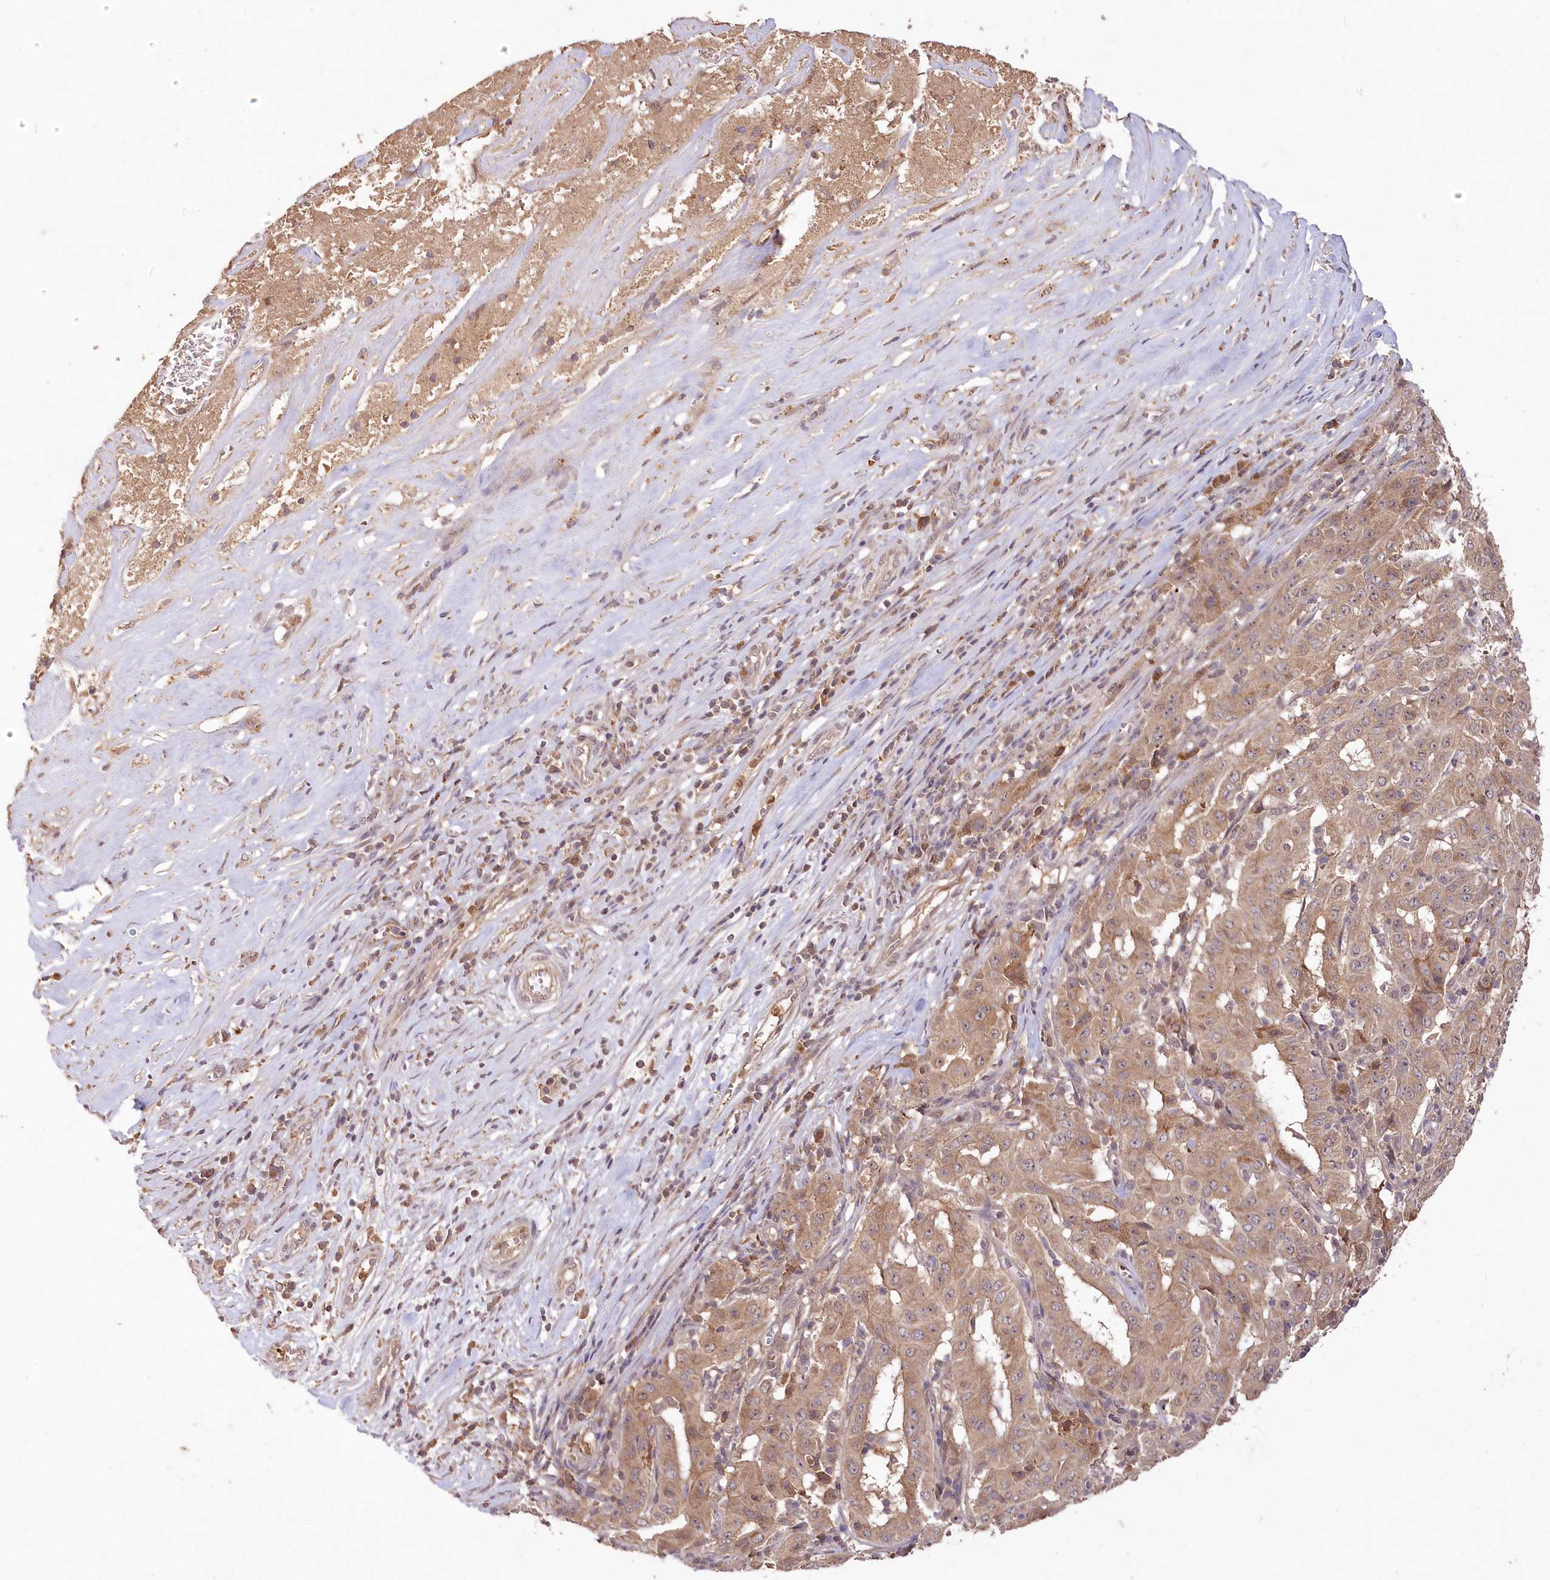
{"staining": {"intensity": "moderate", "quantity": ">75%", "location": "cytoplasmic/membranous"}, "tissue": "pancreatic cancer", "cell_type": "Tumor cells", "image_type": "cancer", "snomed": [{"axis": "morphology", "description": "Adenocarcinoma, NOS"}, {"axis": "topography", "description": "Pancreas"}], "caption": "Protein staining demonstrates moderate cytoplasmic/membranous positivity in about >75% of tumor cells in pancreatic cancer. (IHC, brightfield microscopy, high magnification).", "gene": "IRAK1BP1", "patient": {"sex": "male", "age": 63}}